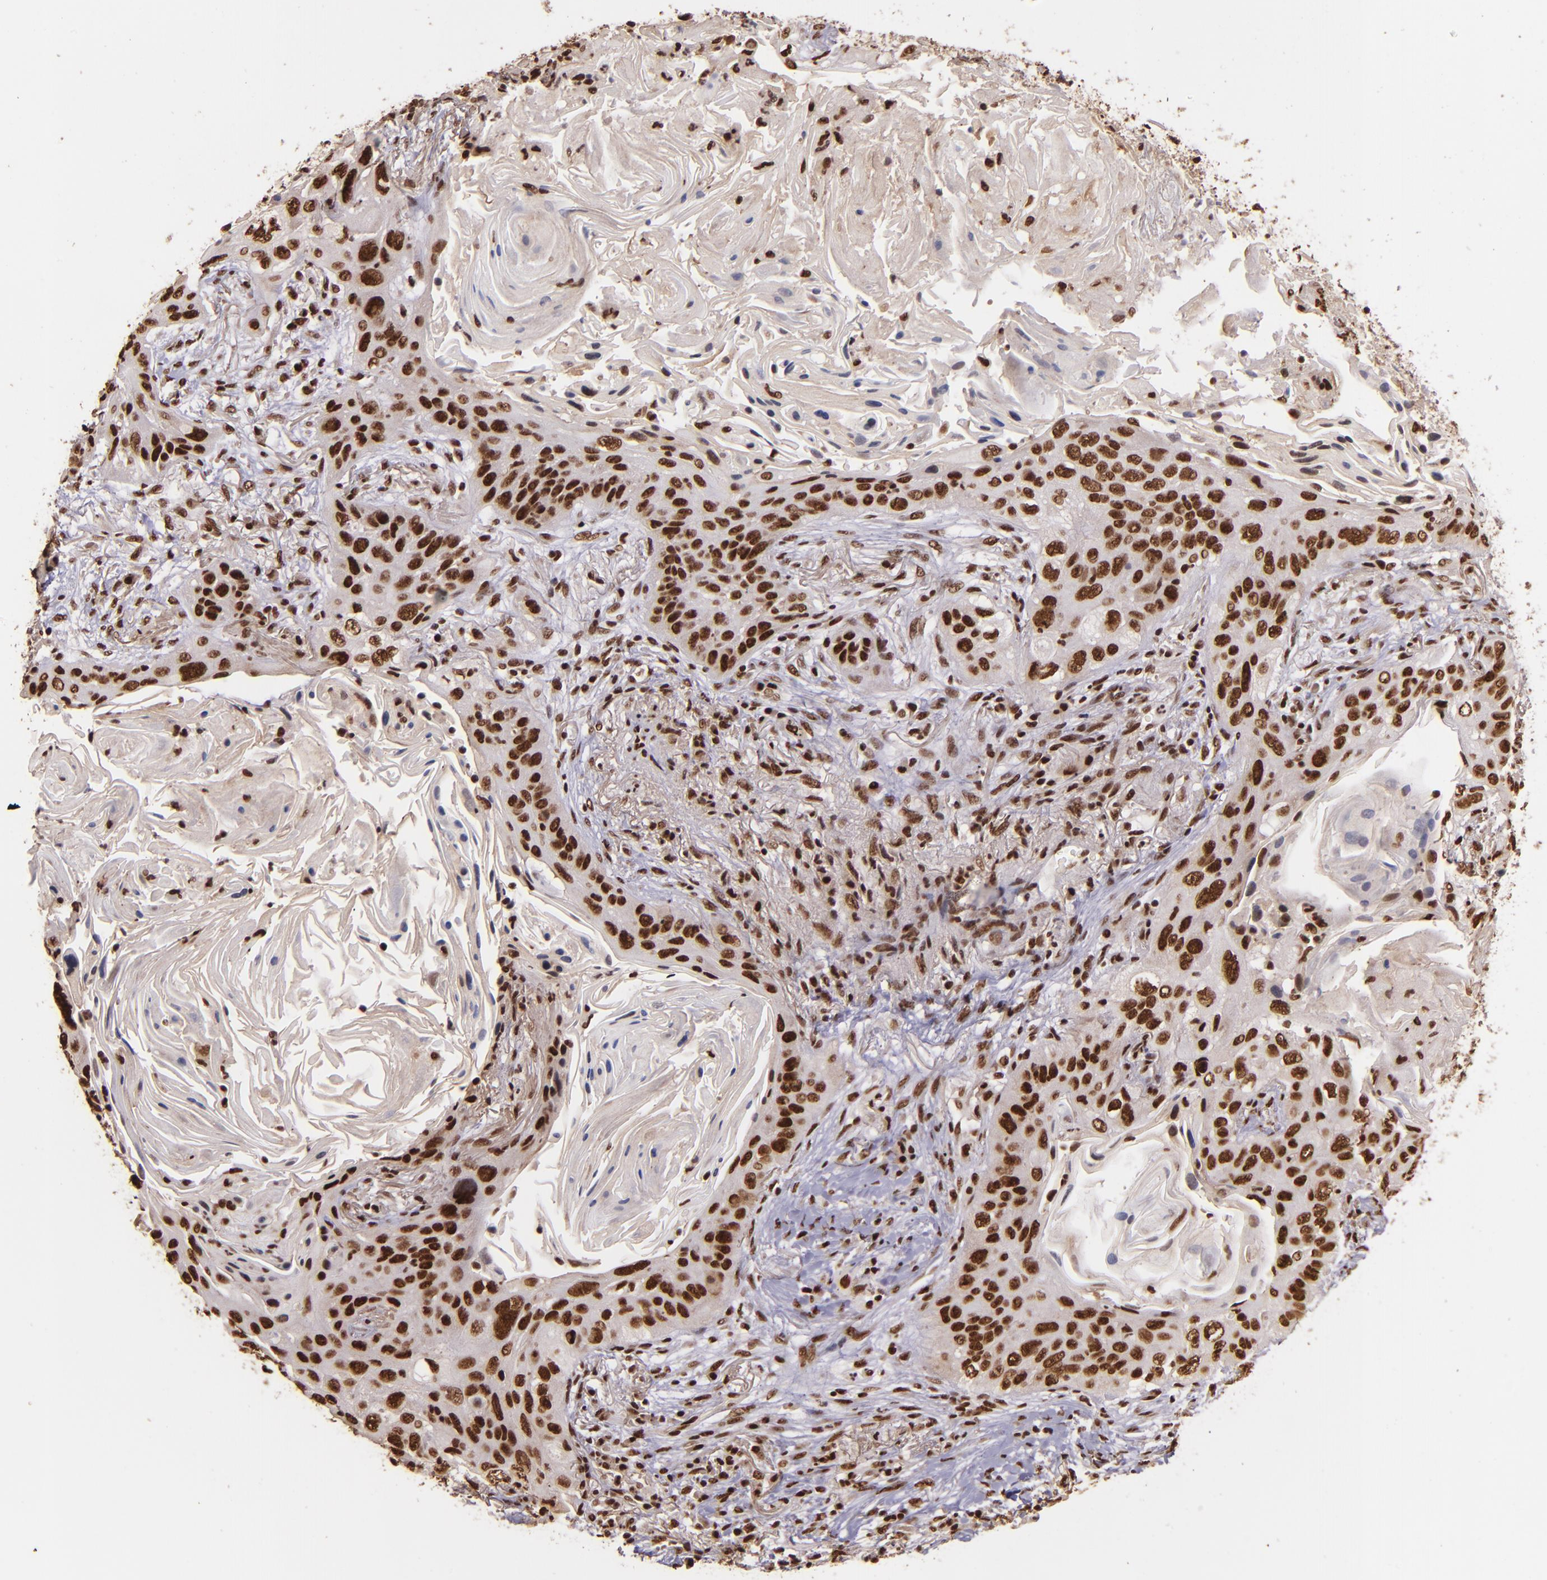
{"staining": {"intensity": "strong", "quantity": ">75%", "location": "nuclear"}, "tissue": "lung cancer", "cell_type": "Tumor cells", "image_type": "cancer", "snomed": [{"axis": "morphology", "description": "Squamous cell carcinoma, NOS"}, {"axis": "topography", "description": "Lung"}], "caption": "There is high levels of strong nuclear staining in tumor cells of lung squamous cell carcinoma, as demonstrated by immunohistochemical staining (brown color).", "gene": "PQBP1", "patient": {"sex": "female", "age": 67}}